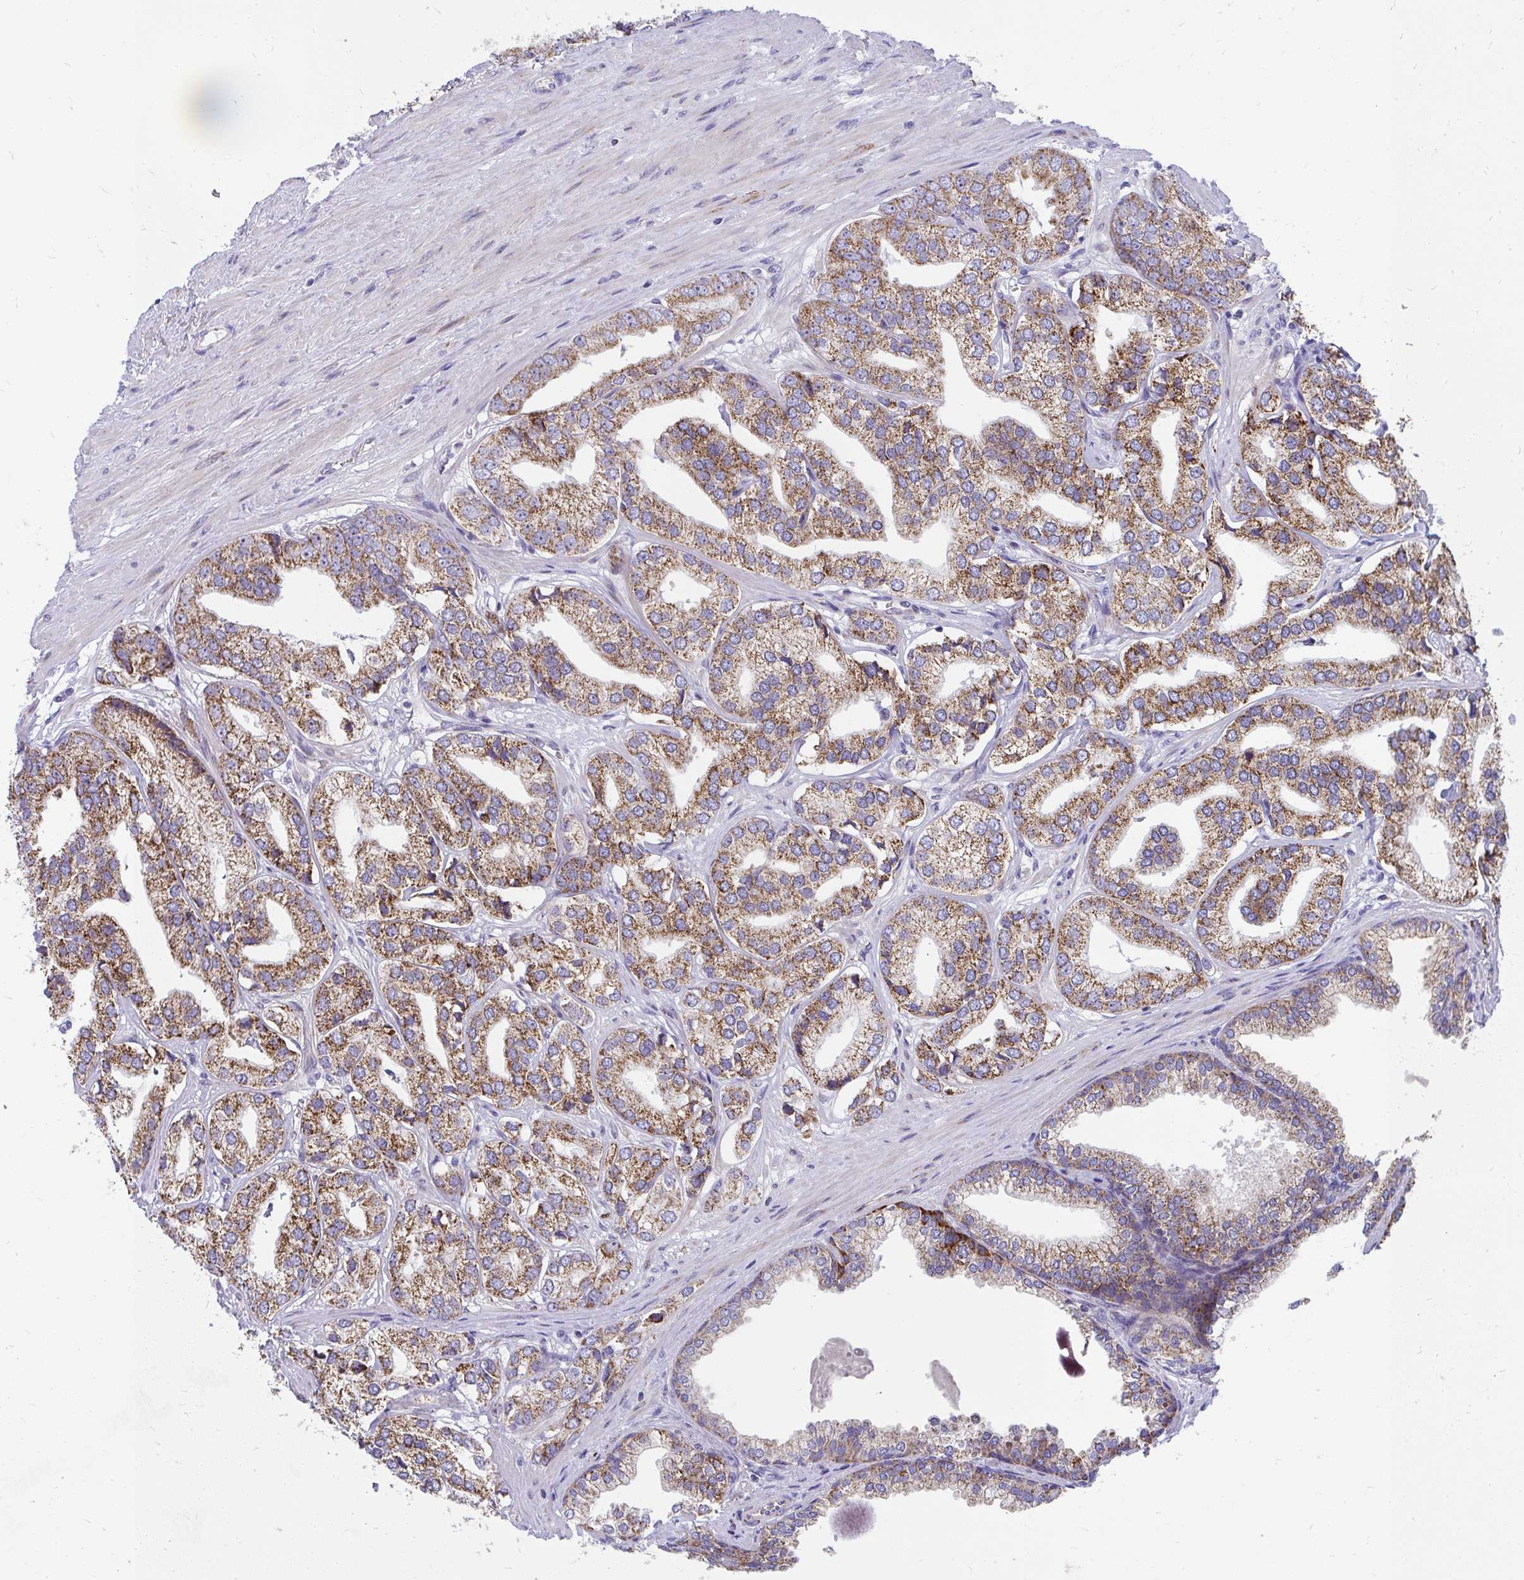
{"staining": {"intensity": "moderate", "quantity": ">75%", "location": "cytoplasmic/membranous"}, "tissue": "prostate cancer", "cell_type": "Tumor cells", "image_type": "cancer", "snomed": [{"axis": "morphology", "description": "Adenocarcinoma, High grade"}, {"axis": "topography", "description": "Prostate"}], "caption": "DAB immunohistochemical staining of human high-grade adenocarcinoma (prostate) demonstrates moderate cytoplasmic/membranous protein expression in about >75% of tumor cells.", "gene": "IL37", "patient": {"sex": "male", "age": 58}}